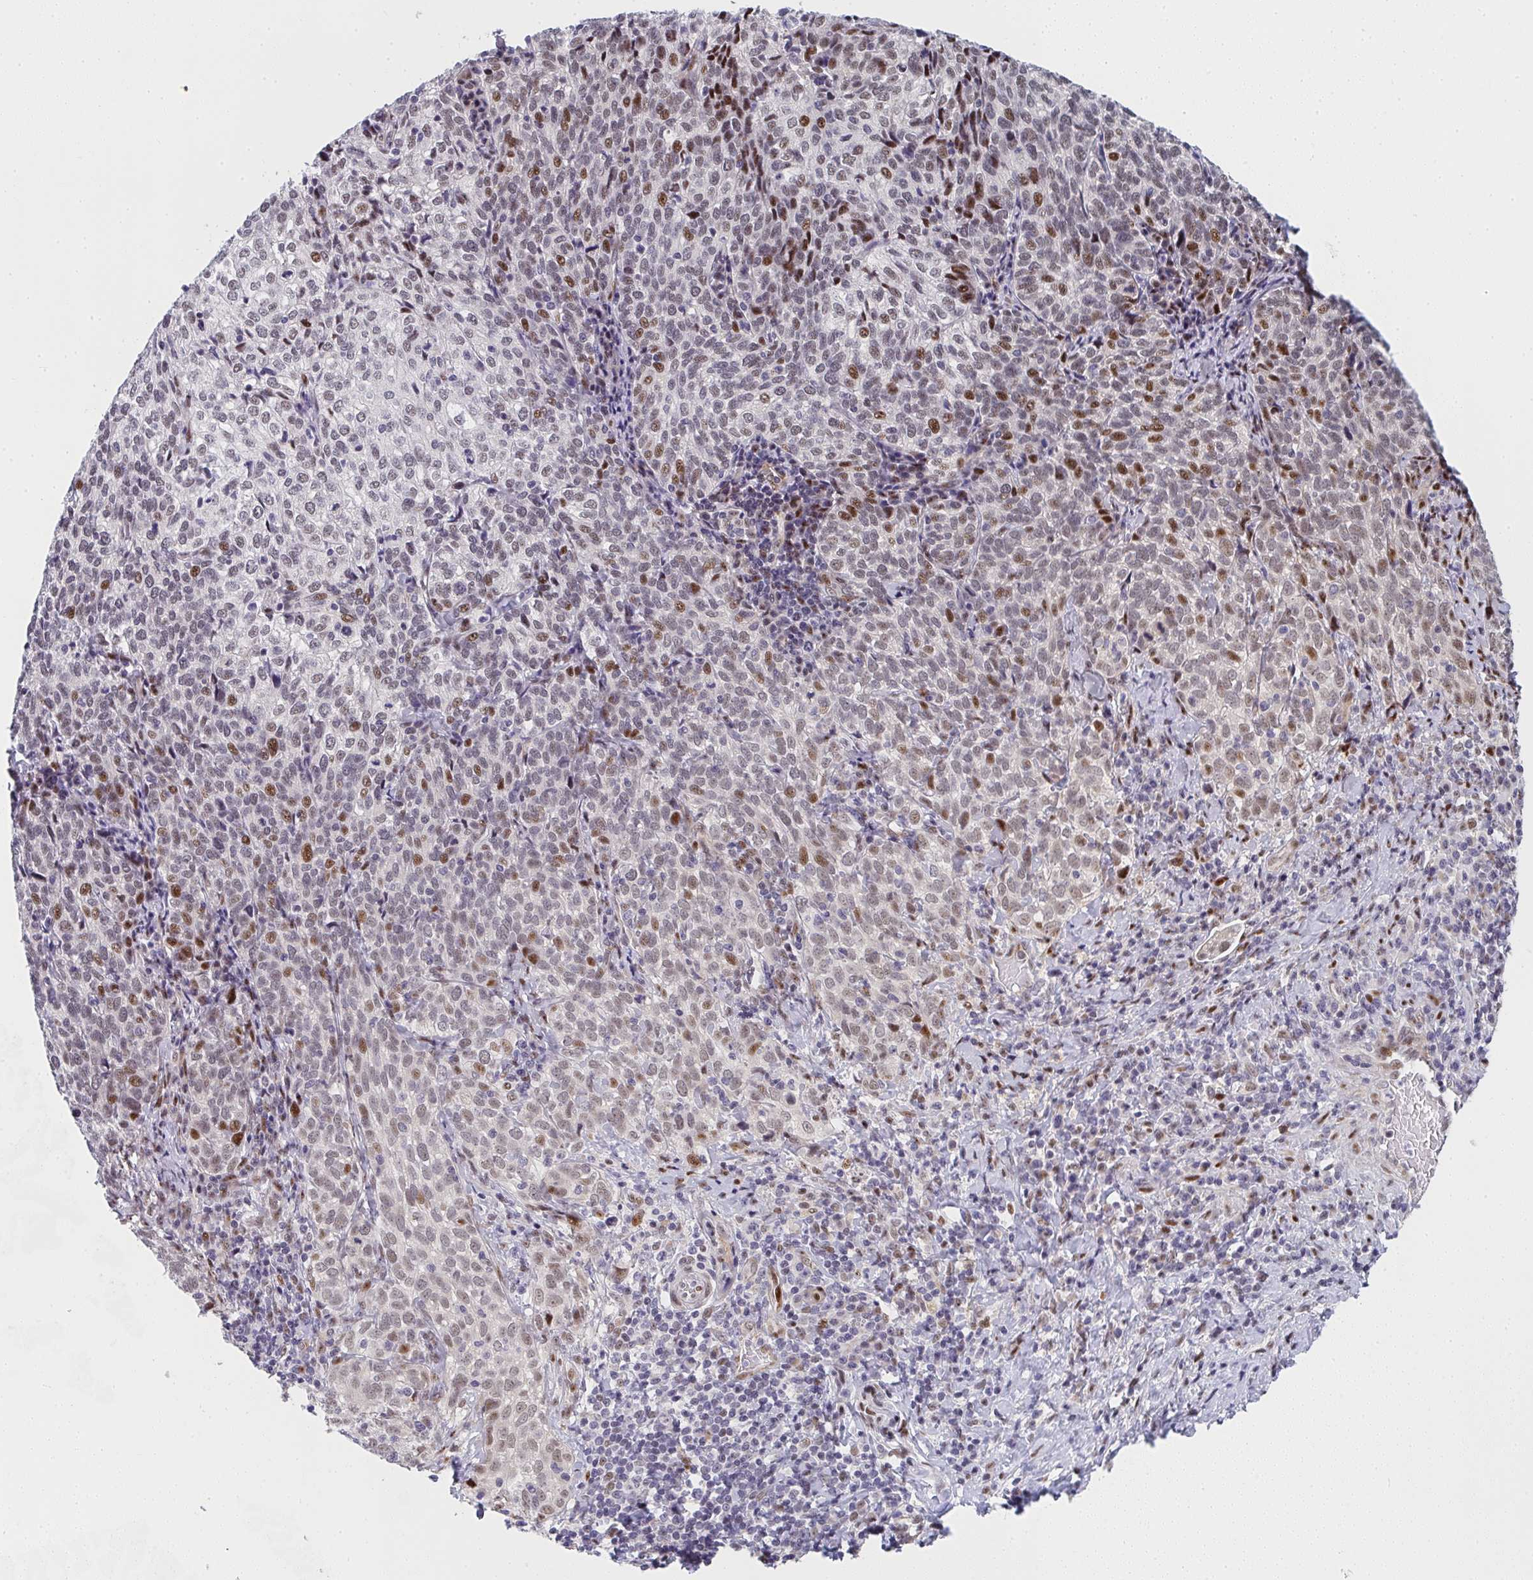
{"staining": {"intensity": "moderate", "quantity": "<25%", "location": "nuclear"}, "tissue": "cervical cancer", "cell_type": "Tumor cells", "image_type": "cancer", "snomed": [{"axis": "morphology", "description": "Normal tissue, NOS"}, {"axis": "morphology", "description": "Squamous cell carcinoma, NOS"}, {"axis": "topography", "description": "Vagina"}, {"axis": "topography", "description": "Cervix"}], "caption": "Protein analysis of cervical cancer (squamous cell carcinoma) tissue reveals moderate nuclear expression in about <25% of tumor cells.", "gene": "ZIC3", "patient": {"sex": "female", "age": 45}}